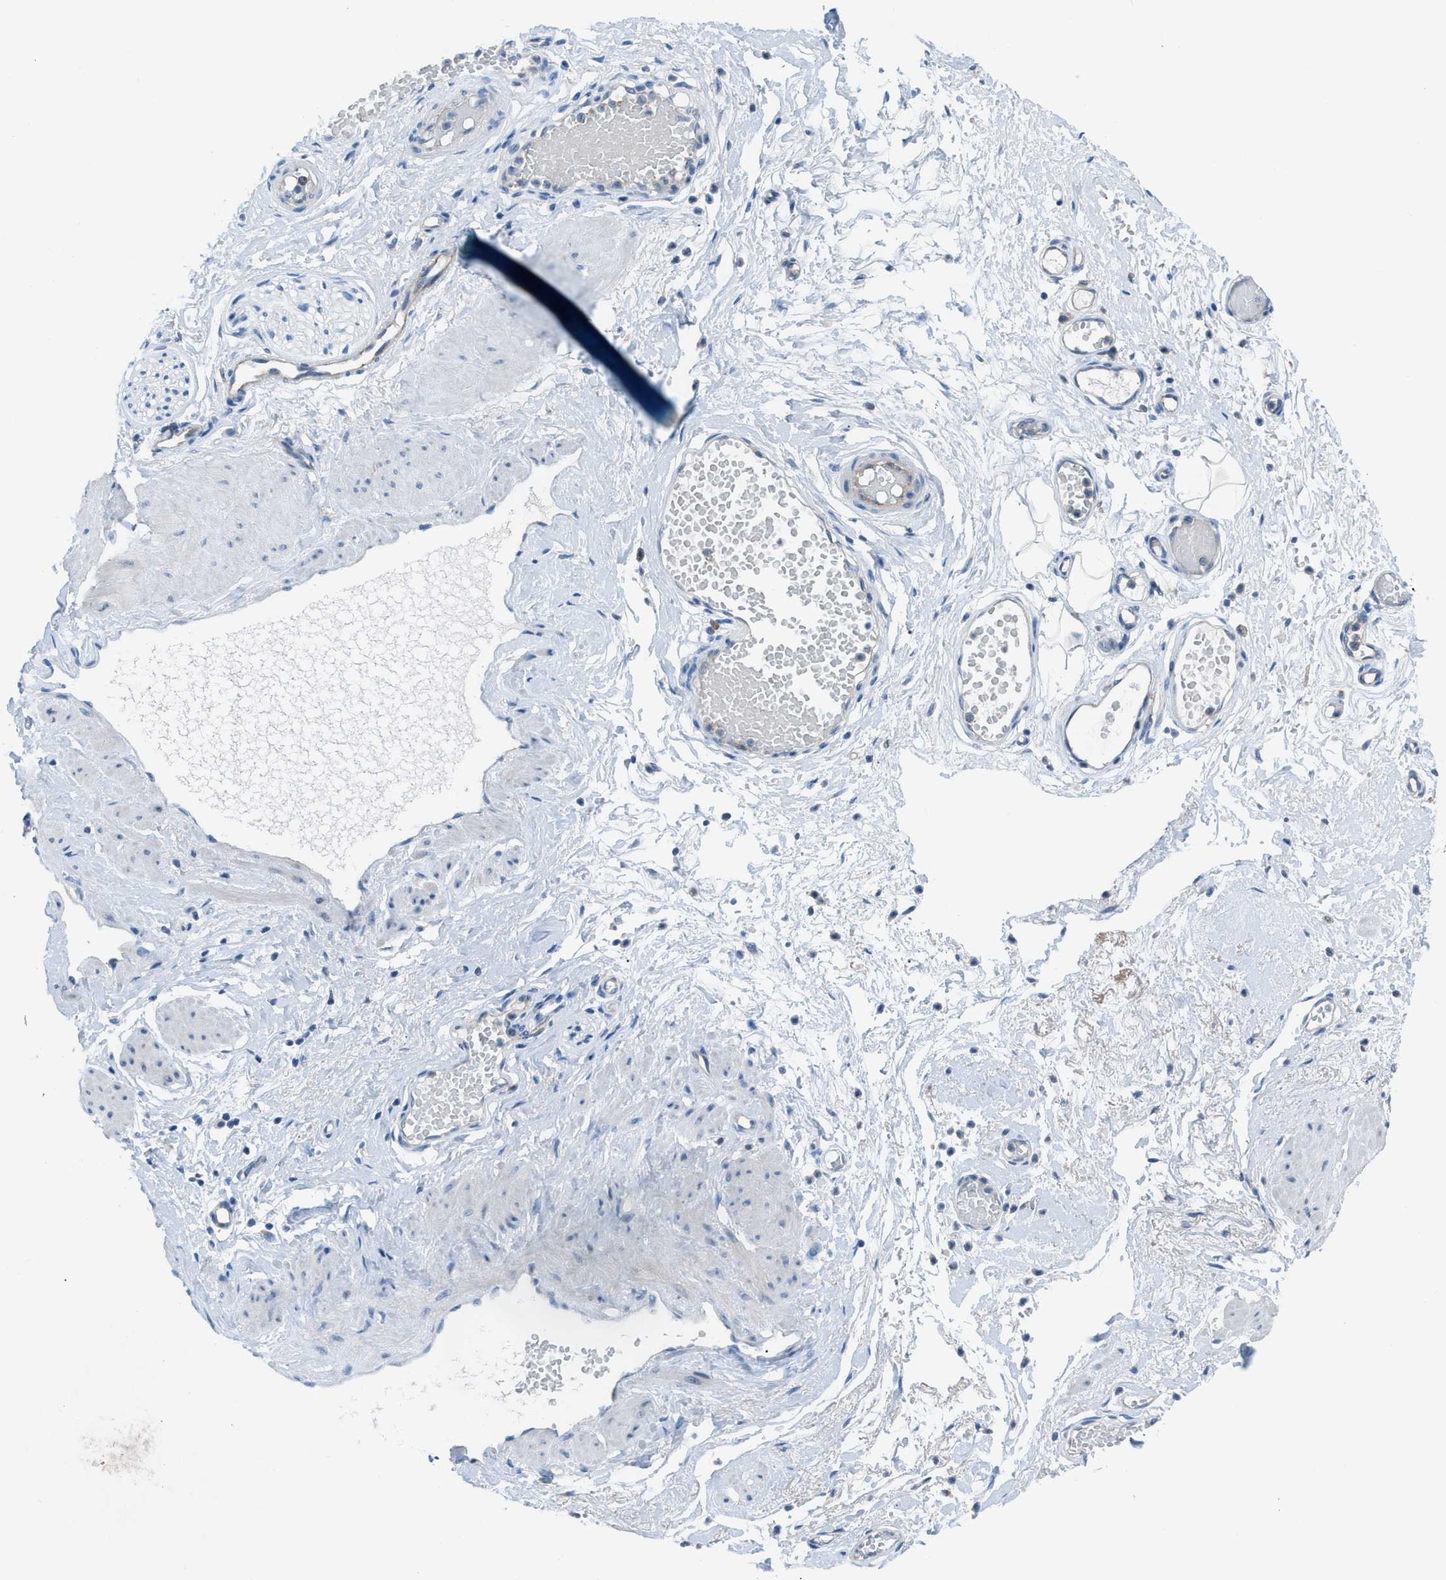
{"staining": {"intensity": "negative", "quantity": "none", "location": "none"}, "tissue": "adipose tissue", "cell_type": "Adipocytes", "image_type": "normal", "snomed": [{"axis": "morphology", "description": "Normal tissue, NOS"}, {"axis": "topography", "description": "Soft tissue"}, {"axis": "topography", "description": "Vascular tissue"}], "caption": "A micrograph of adipose tissue stained for a protein exhibits no brown staining in adipocytes.", "gene": "HEG1", "patient": {"sex": "female", "age": 35}}